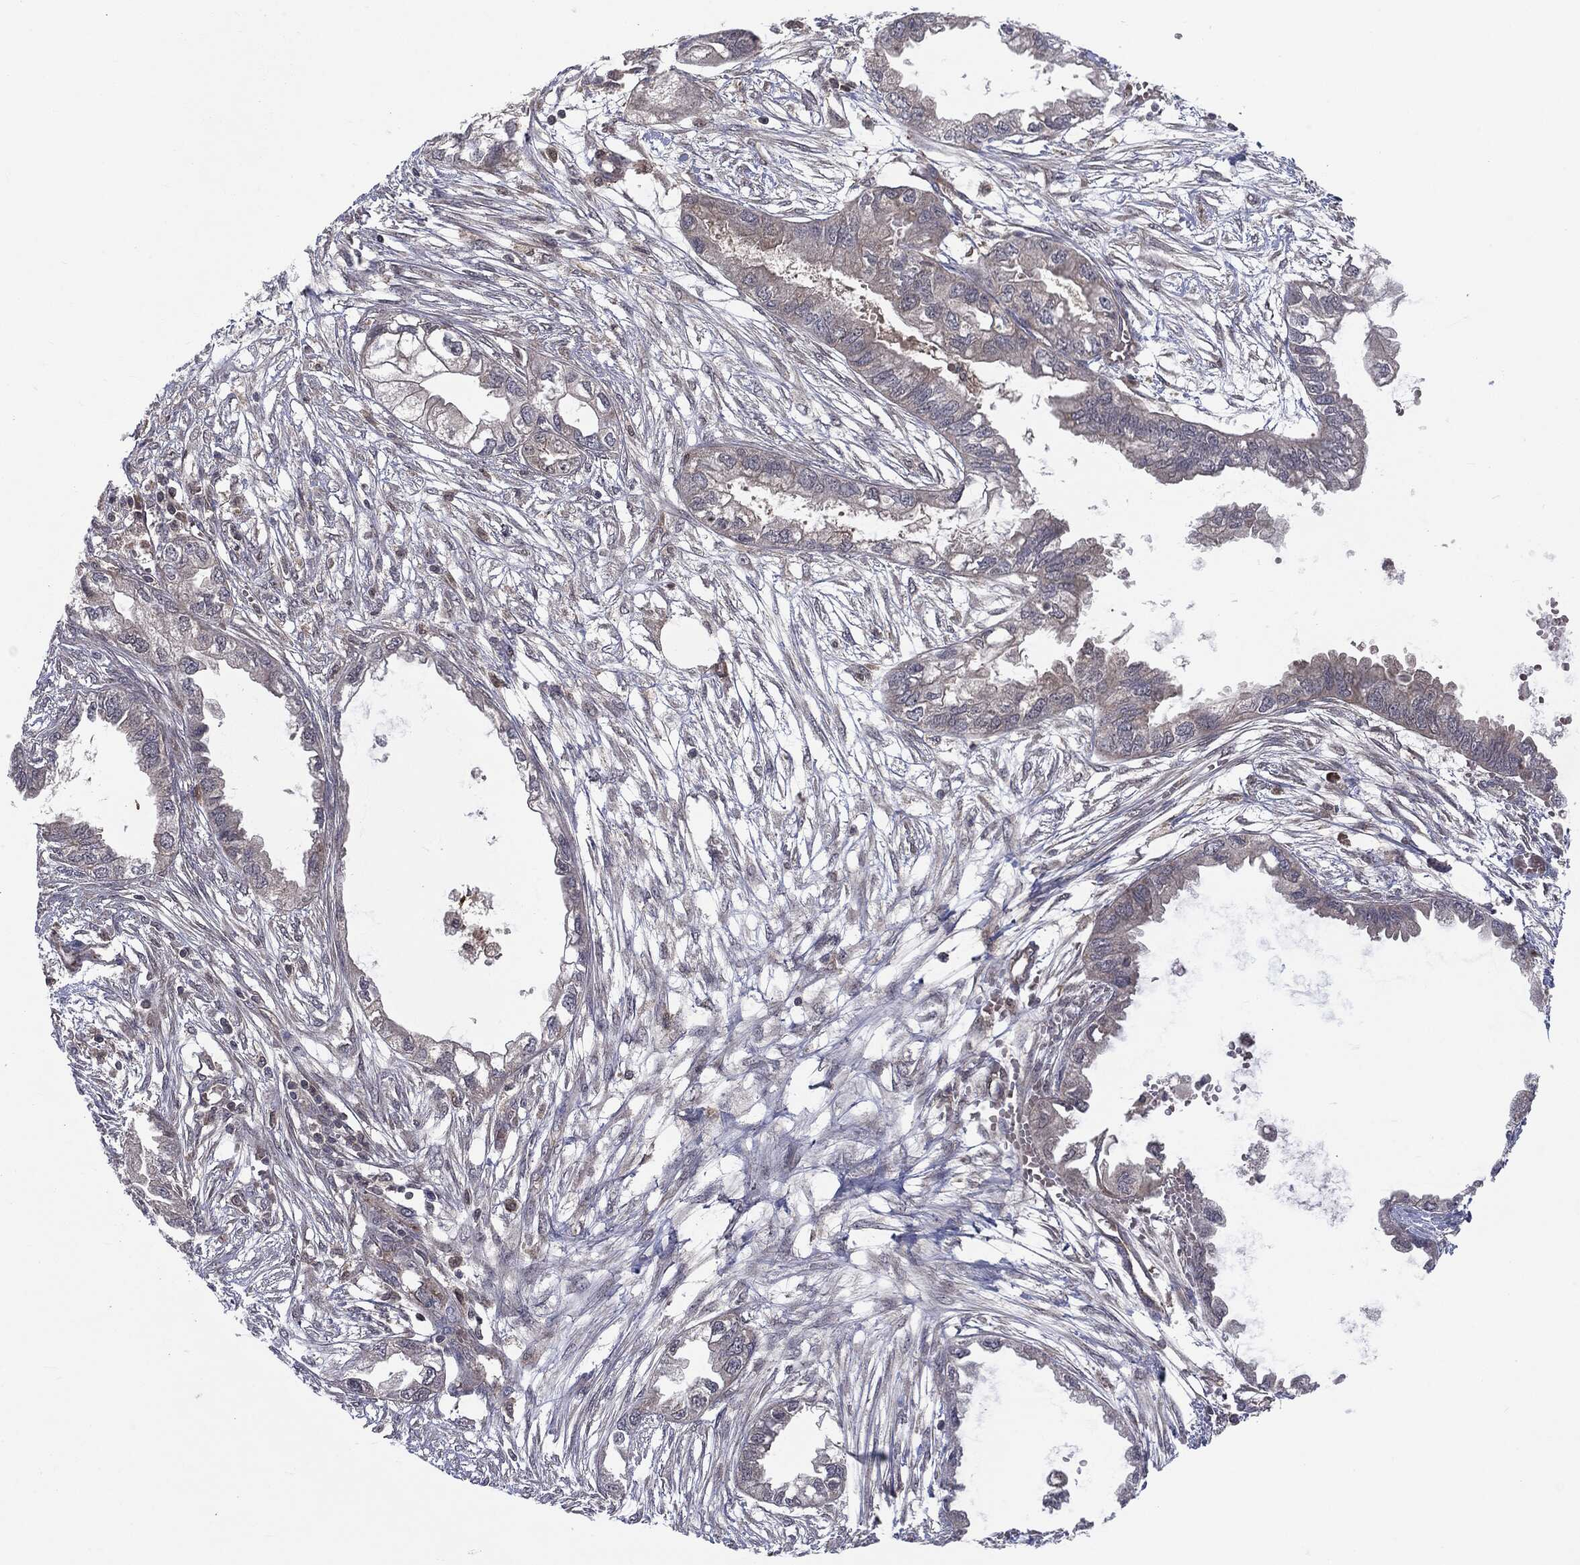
{"staining": {"intensity": "negative", "quantity": "none", "location": "none"}, "tissue": "endometrial cancer", "cell_type": "Tumor cells", "image_type": "cancer", "snomed": [{"axis": "morphology", "description": "Adenocarcinoma, NOS"}, {"axis": "morphology", "description": "Adenocarcinoma, metastatic, NOS"}, {"axis": "topography", "description": "Adipose tissue"}, {"axis": "topography", "description": "Endometrium"}], "caption": "Photomicrograph shows no significant protein expression in tumor cells of endometrial cancer (metastatic adenocarcinoma).", "gene": "PTPA", "patient": {"sex": "female", "age": 67}}